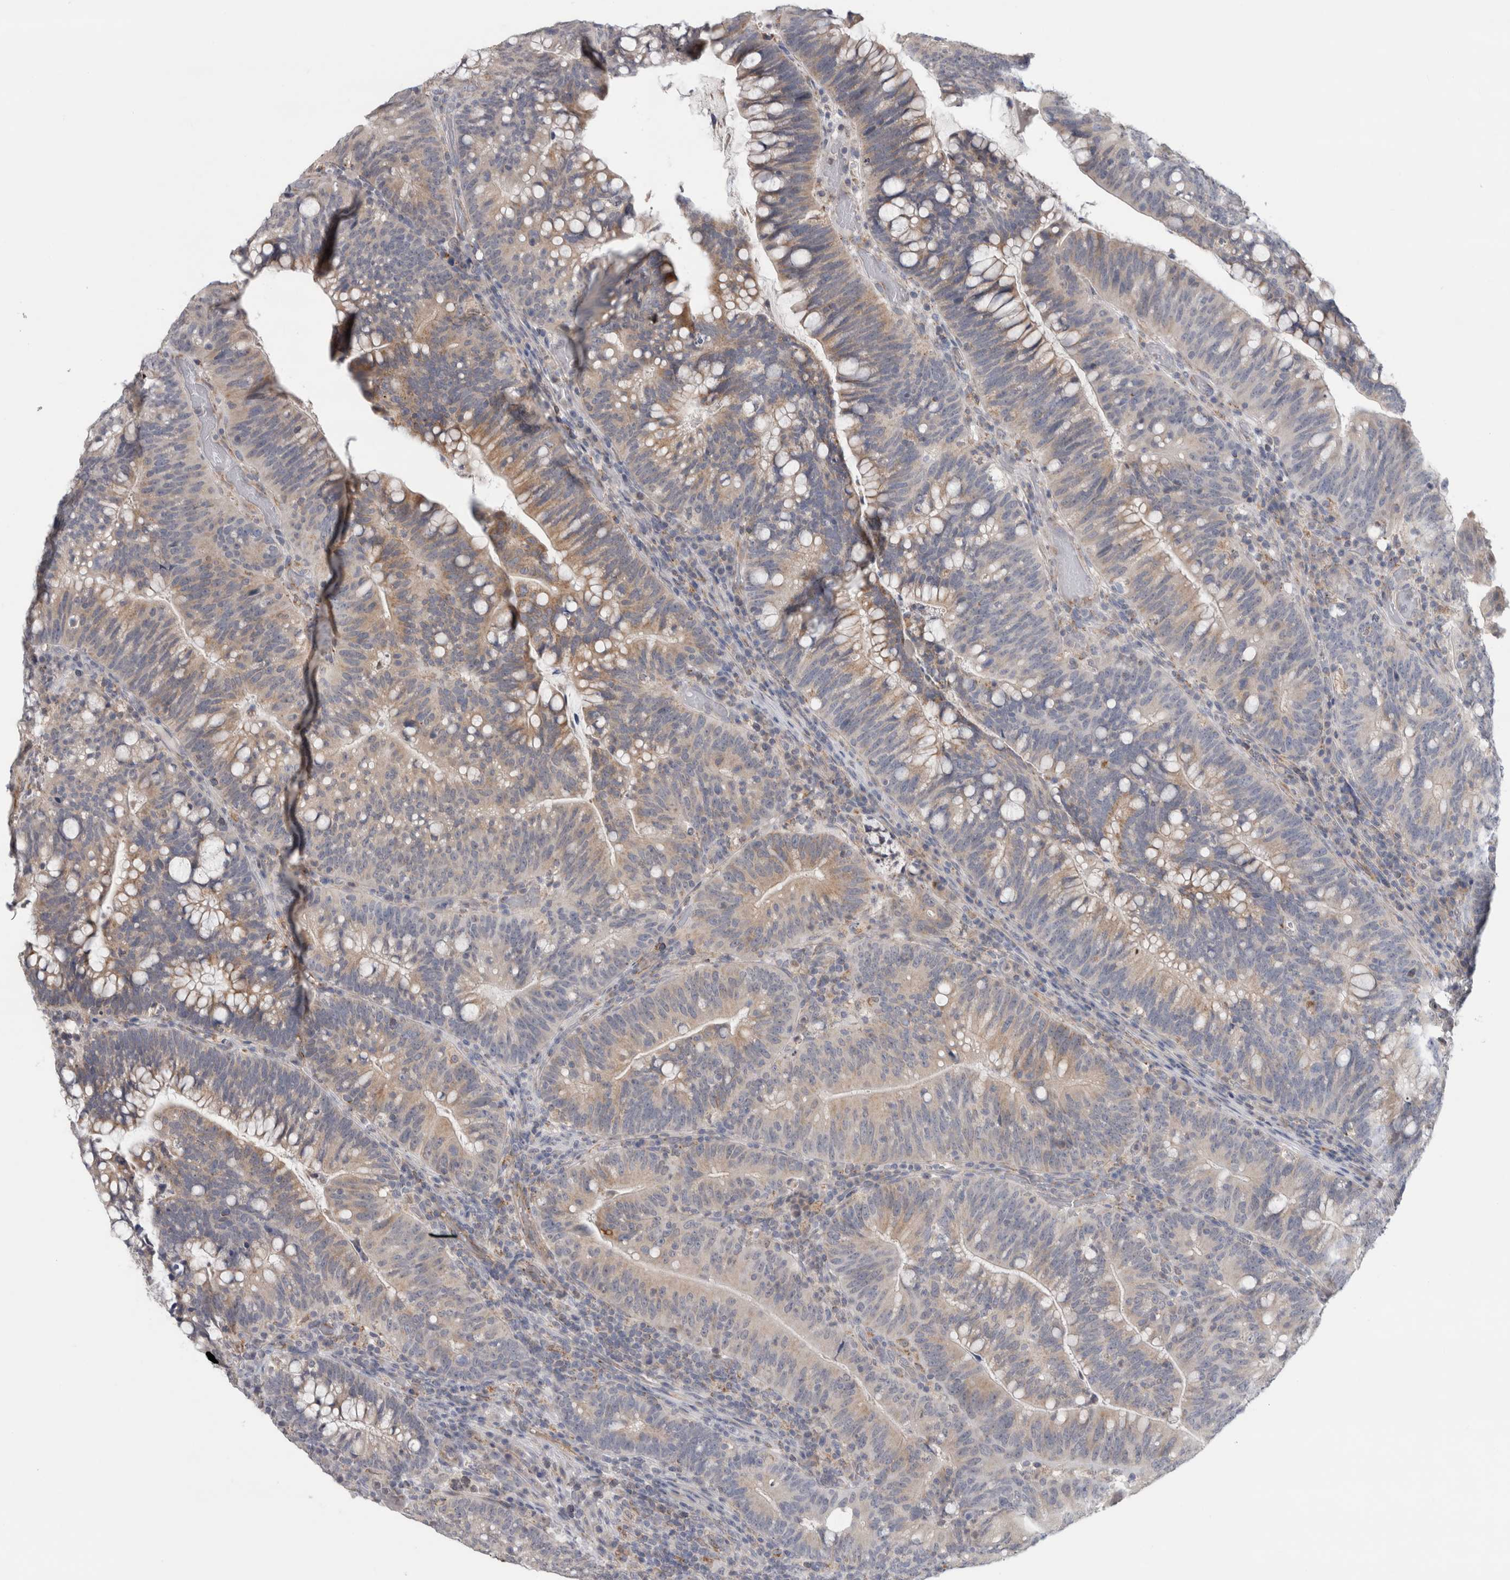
{"staining": {"intensity": "weak", "quantity": "25%-75%", "location": "cytoplasmic/membranous"}, "tissue": "colorectal cancer", "cell_type": "Tumor cells", "image_type": "cancer", "snomed": [{"axis": "morphology", "description": "Adenocarcinoma, NOS"}, {"axis": "topography", "description": "Colon"}], "caption": "Brown immunohistochemical staining in human adenocarcinoma (colorectal) reveals weak cytoplasmic/membranous expression in about 25%-75% of tumor cells.", "gene": "RAB18", "patient": {"sex": "female", "age": 66}}